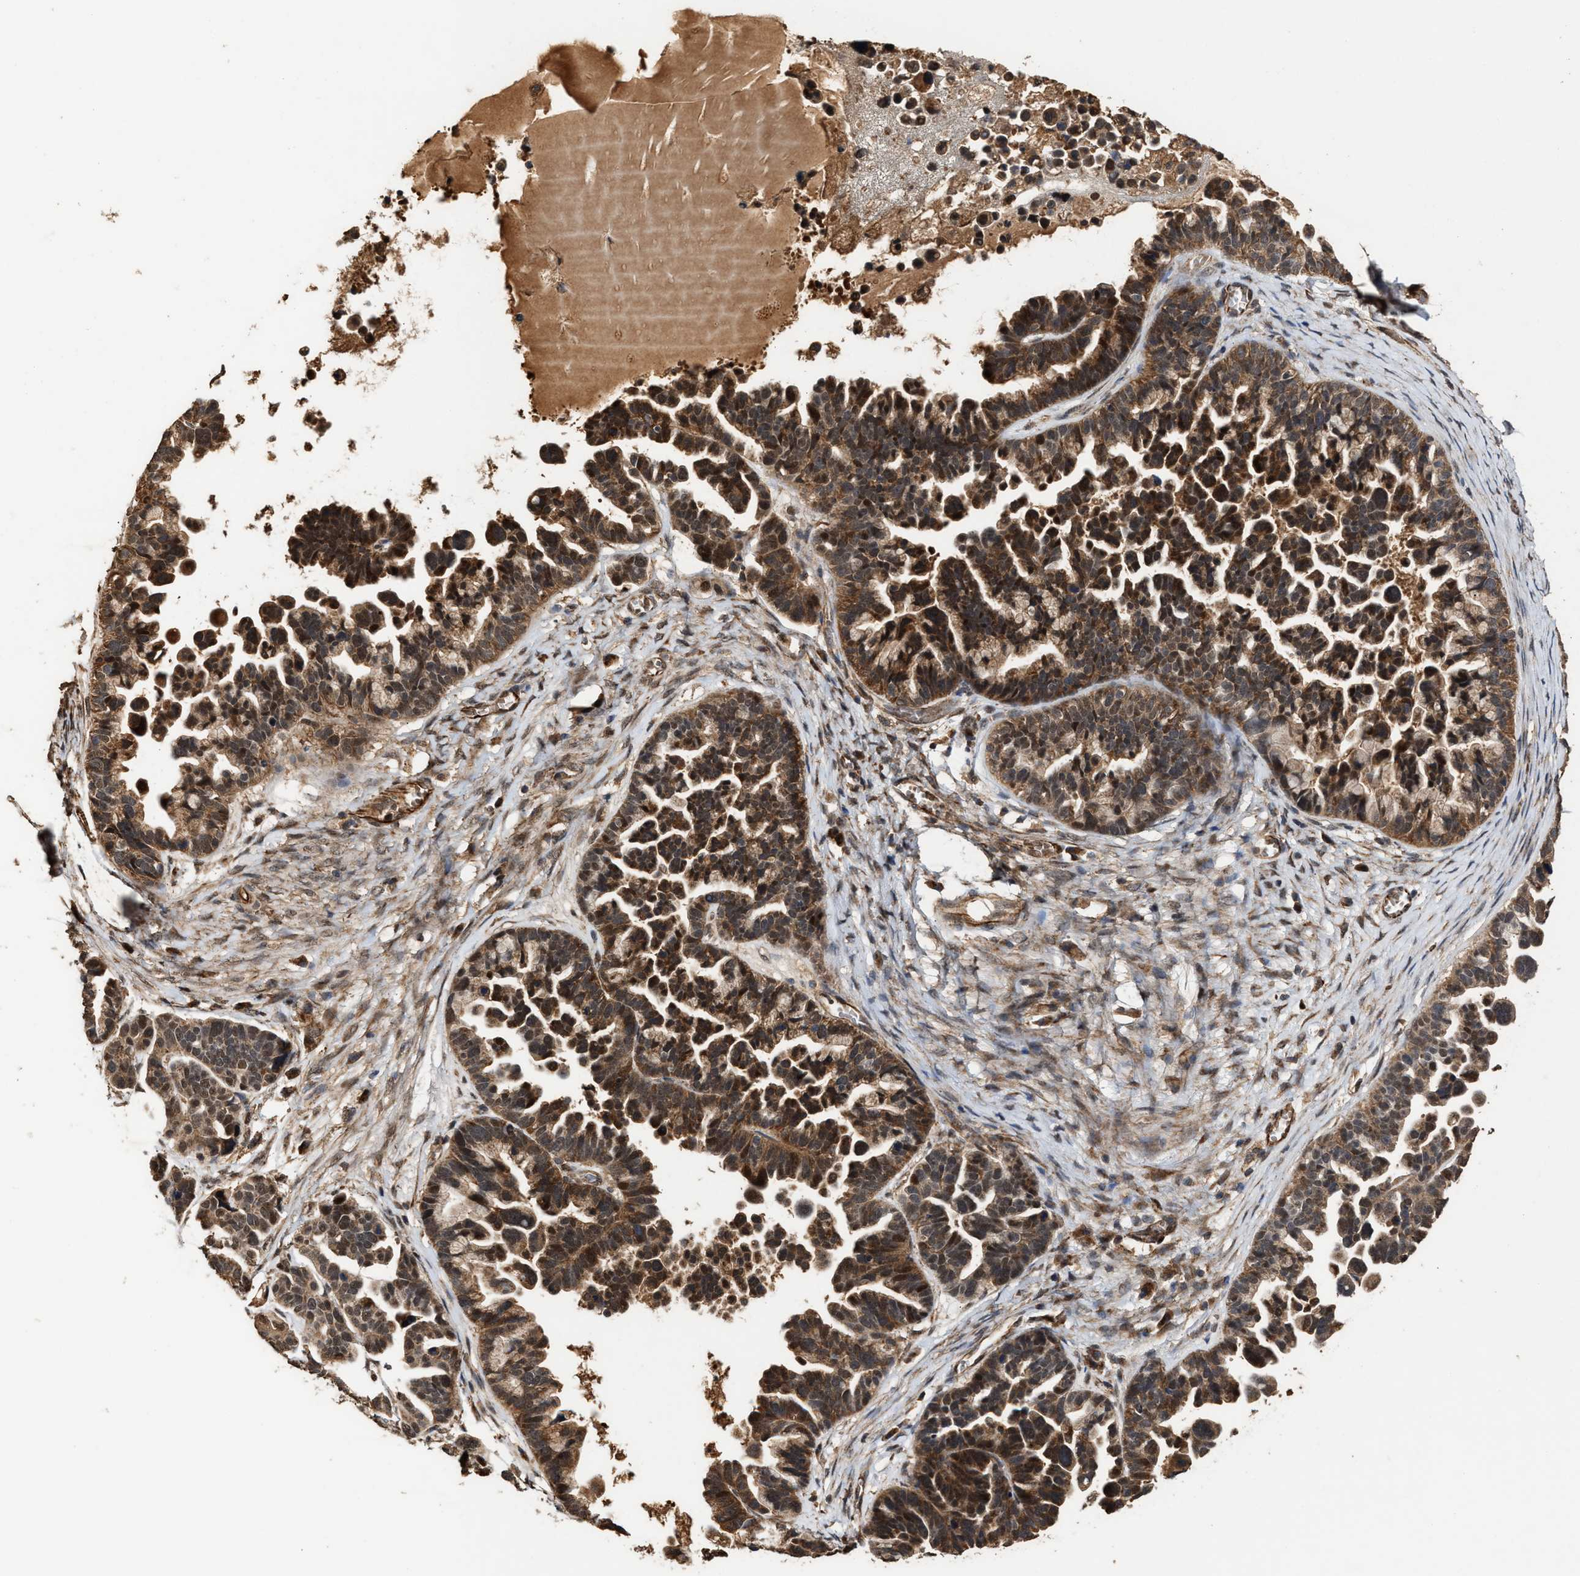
{"staining": {"intensity": "strong", "quantity": ">75%", "location": "cytoplasmic/membranous"}, "tissue": "ovarian cancer", "cell_type": "Tumor cells", "image_type": "cancer", "snomed": [{"axis": "morphology", "description": "Cystadenocarcinoma, serous, NOS"}, {"axis": "topography", "description": "Ovary"}], "caption": "A micrograph of human ovarian serous cystadenocarcinoma stained for a protein reveals strong cytoplasmic/membranous brown staining in tumor cells.", "gene": "ZNHIT6", "patient": {"sex": "female", "age": 56}}